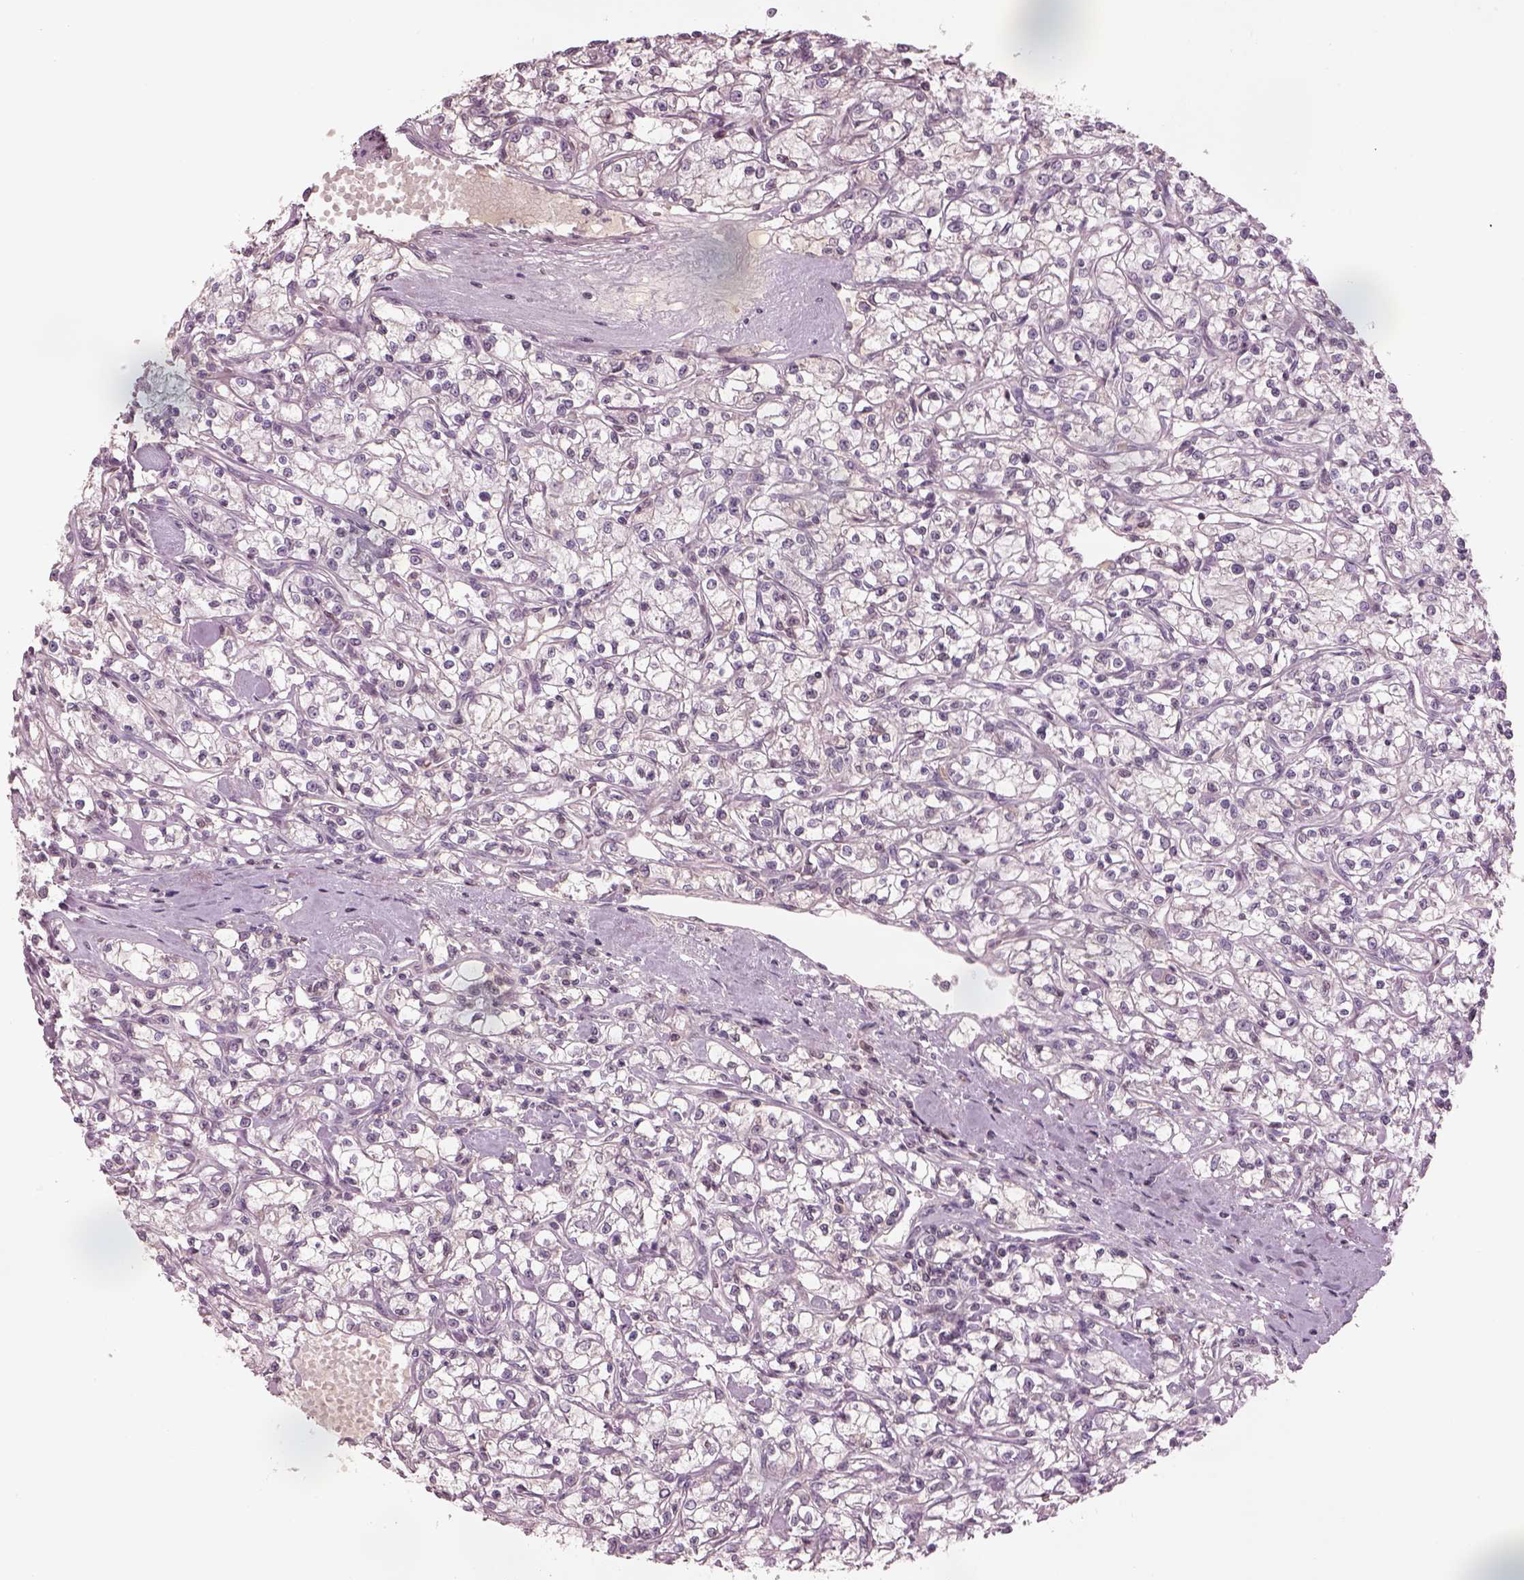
{"staining": {"intensity": "weak", "quantity": "<25%", "location": "cytoplasmic/membranous"}, "tissue": "renal cancer", "cell_type": "Tumor cells", "image_type": "cancer", "snomed": [{"axis": "morphology", "description": "Adenocarcinoma, NOS"}, {"axis": "topography", "description": "Kidney"}], "caption": "Image shows no significant protein staining in tumor cells of renal adenocarcinoma.", "gene": "TLX3", "patient": {"sex": "female", "age": 59}}